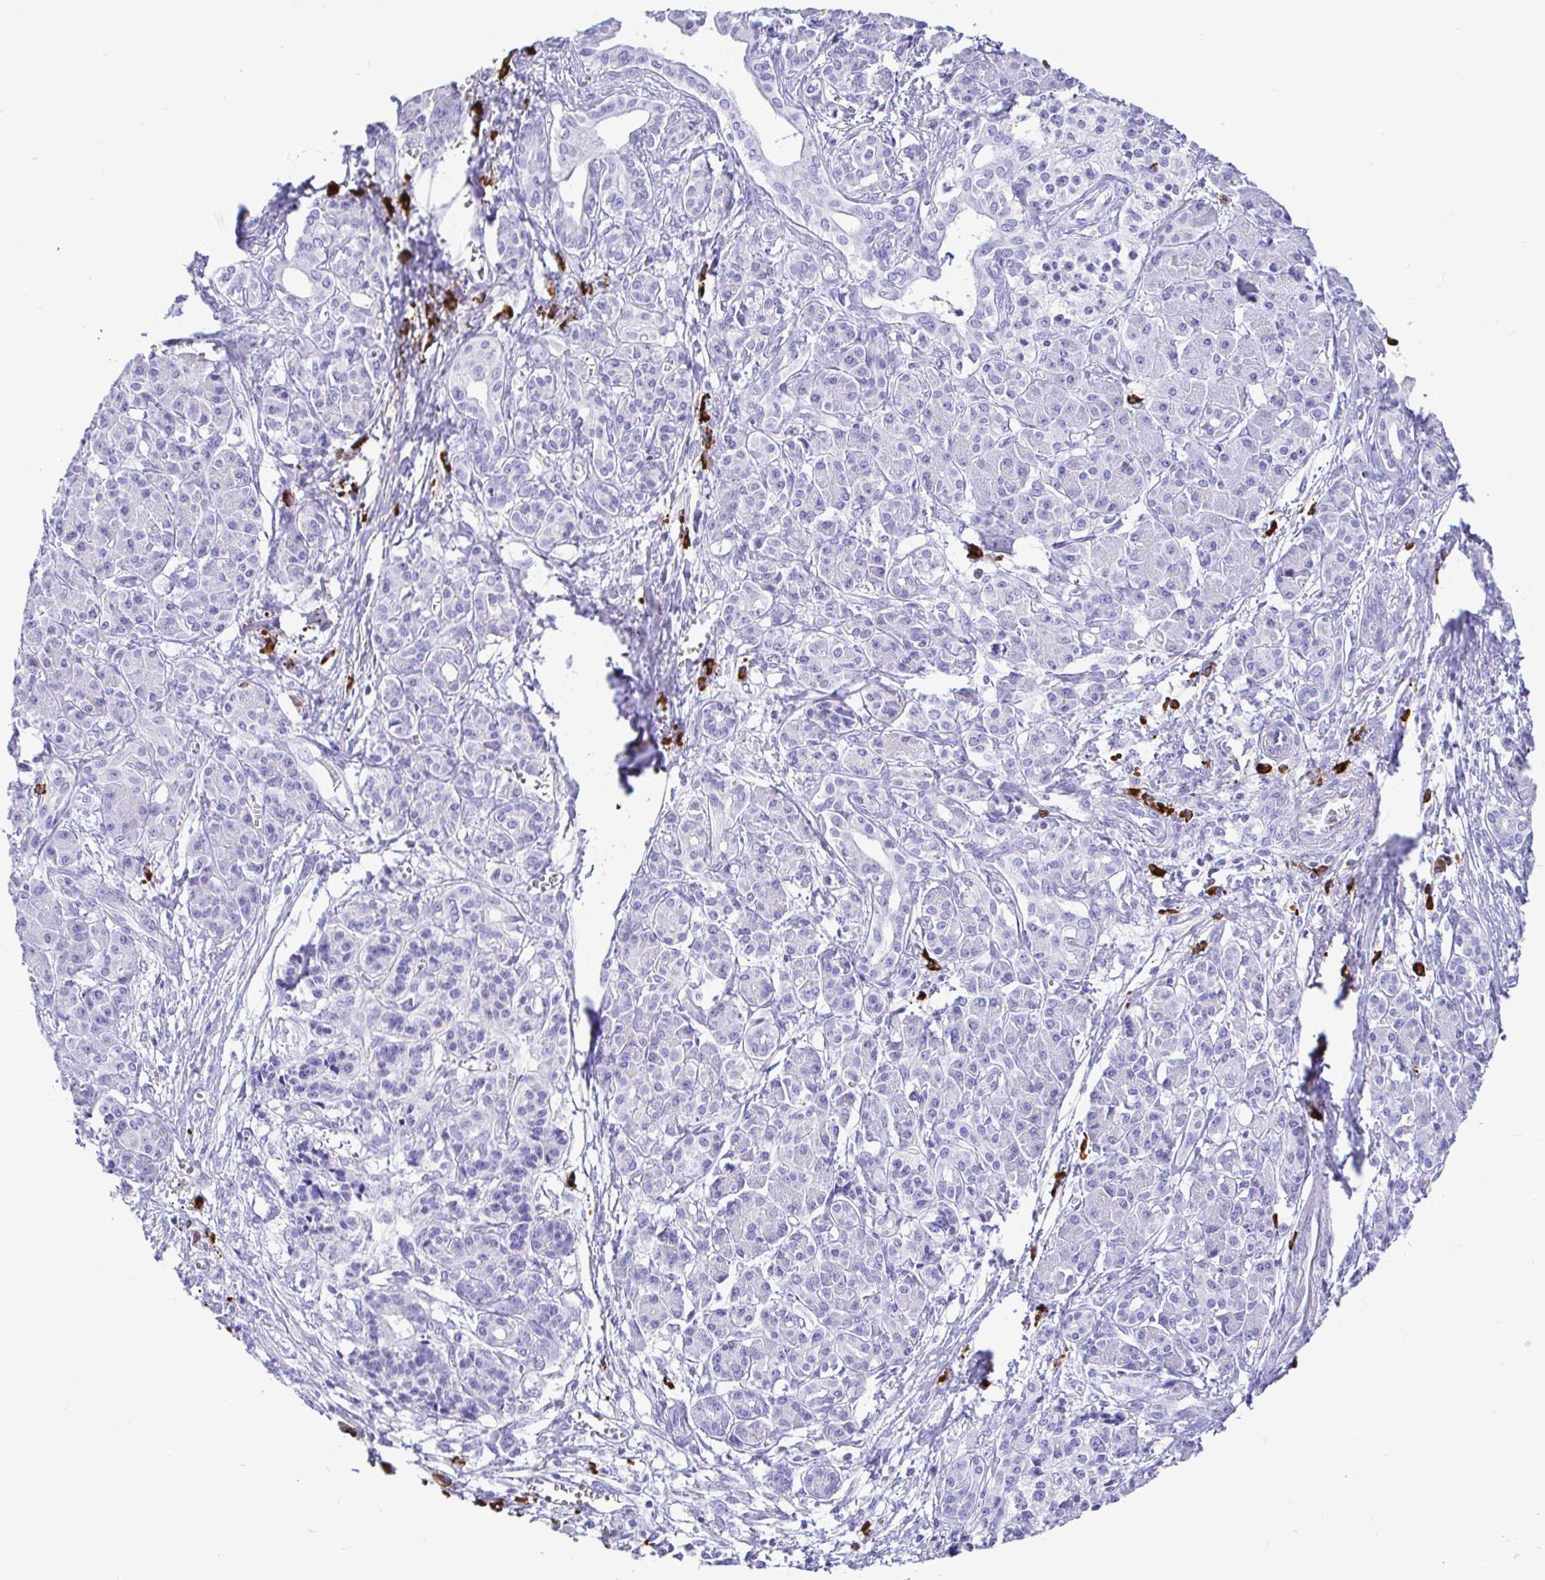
{"staining": {"intensity": "negative", "quantity": "none", "location": "none"}, "tissue": "pancreatic cancer", "cell_type": "Tumor cells", "image_type": "cancer", "snomed": [{"axis": "morphology", "description": "Adenocarcinoma, NOS"}, {"axis": "topography", "description": "Pancreas"}], "caption": "Immunohistochemistry of adenocarcinoma (pancreatic) displays no positivity in tumor cells.", "gene": "CCDC62", "patient": {"sex": "female", "age": 68}}